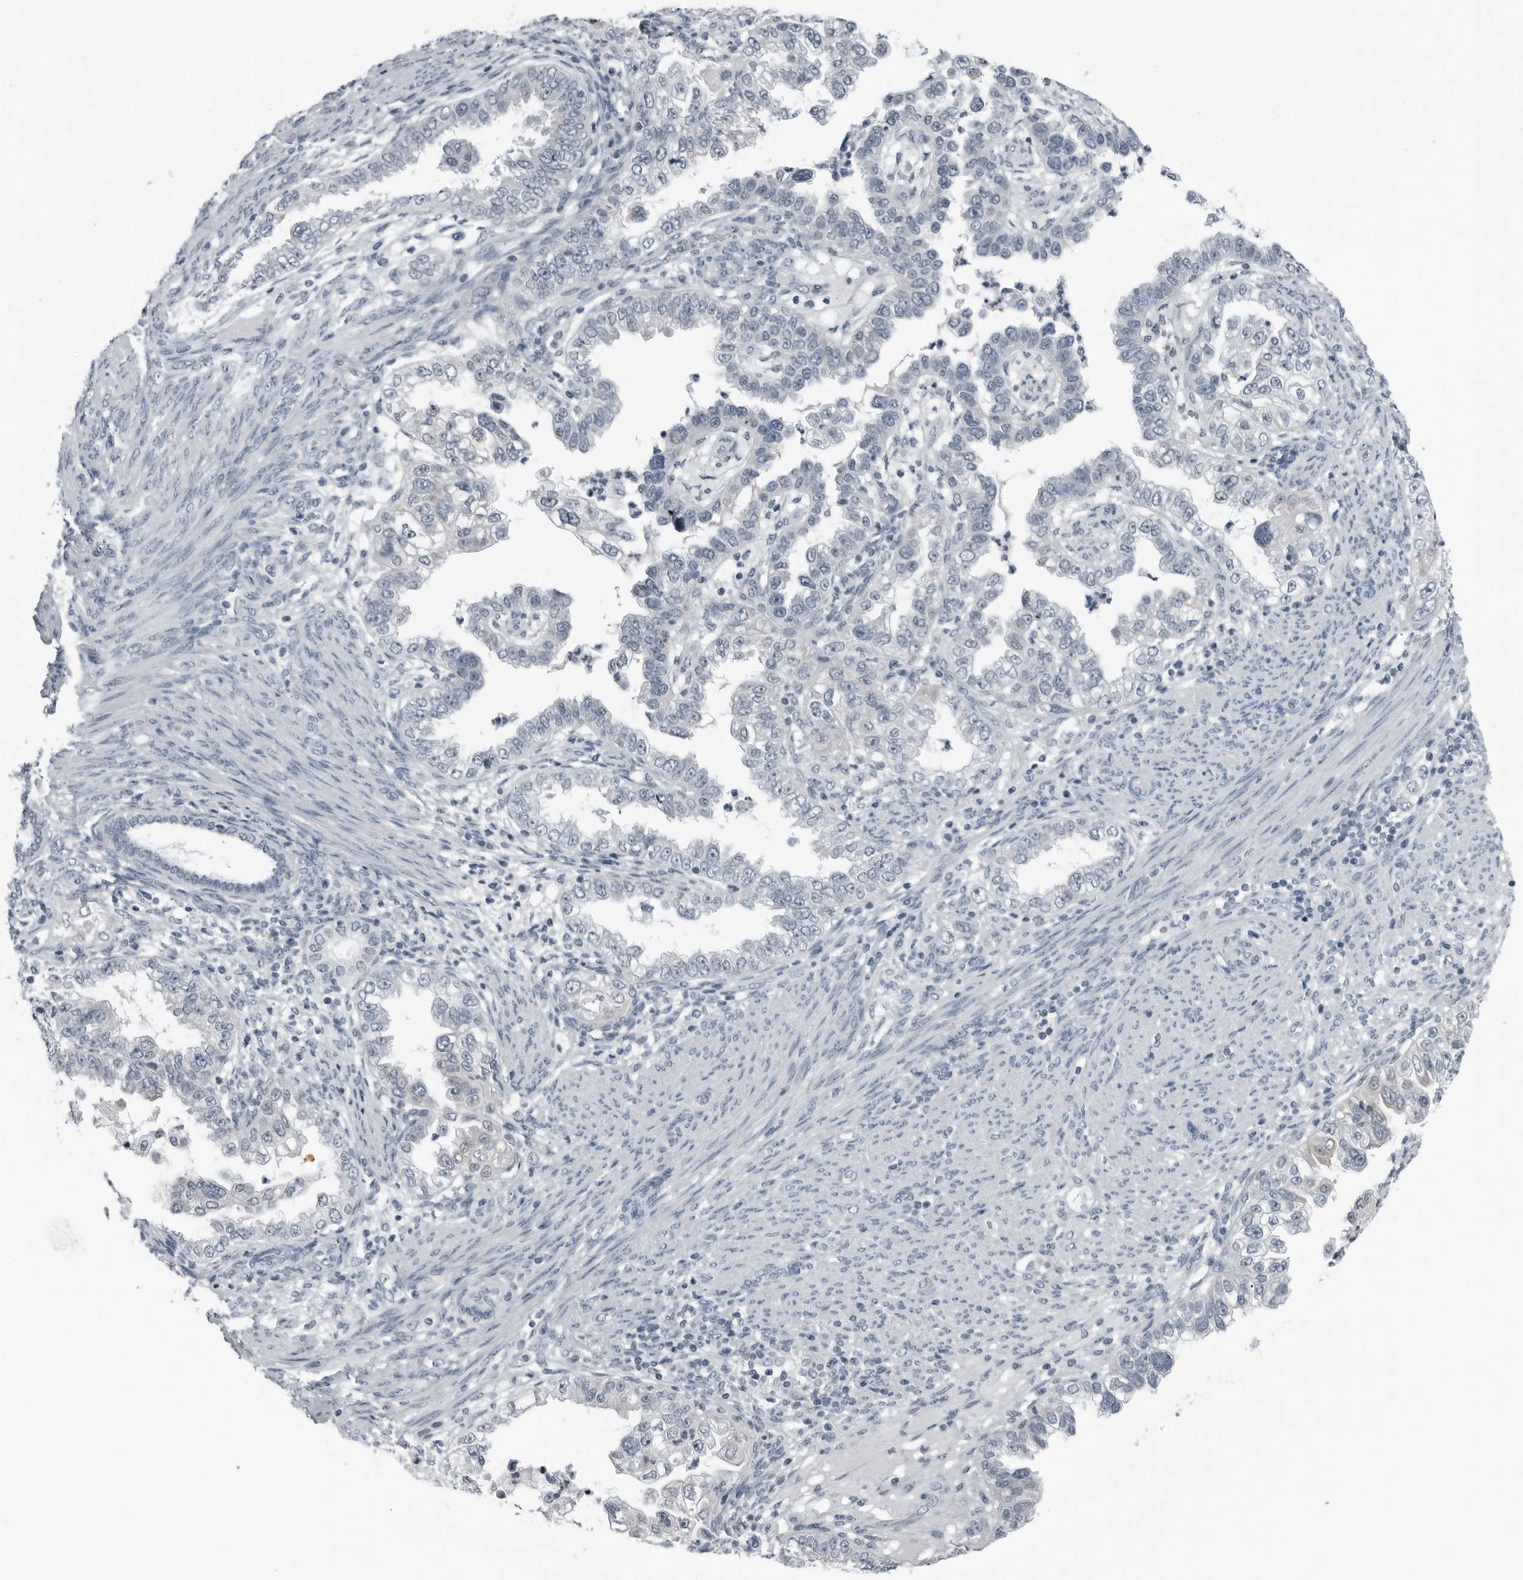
{"staining": {"intensity": "negative", "quantity": "none", "location": "none"}, "tissue": "endometrial cancer", "cell_type": "Tumor cells", "image_type": "cancer", "snomed": [{"axis": "morphology", "description": "Adenocarcinoma, NOS"}, {"axis": "topography", "description": "Endometrium"}], "caption": "High magnification brightfield microscopy of endometrial cancer (adenocarcinoma) stained with DAB (brown) and counterstained with hematoxylin (blue): tumor cells show no significant expression.", "gene": "SPINK1", "patient": {"sex": "female", "age": 85}}